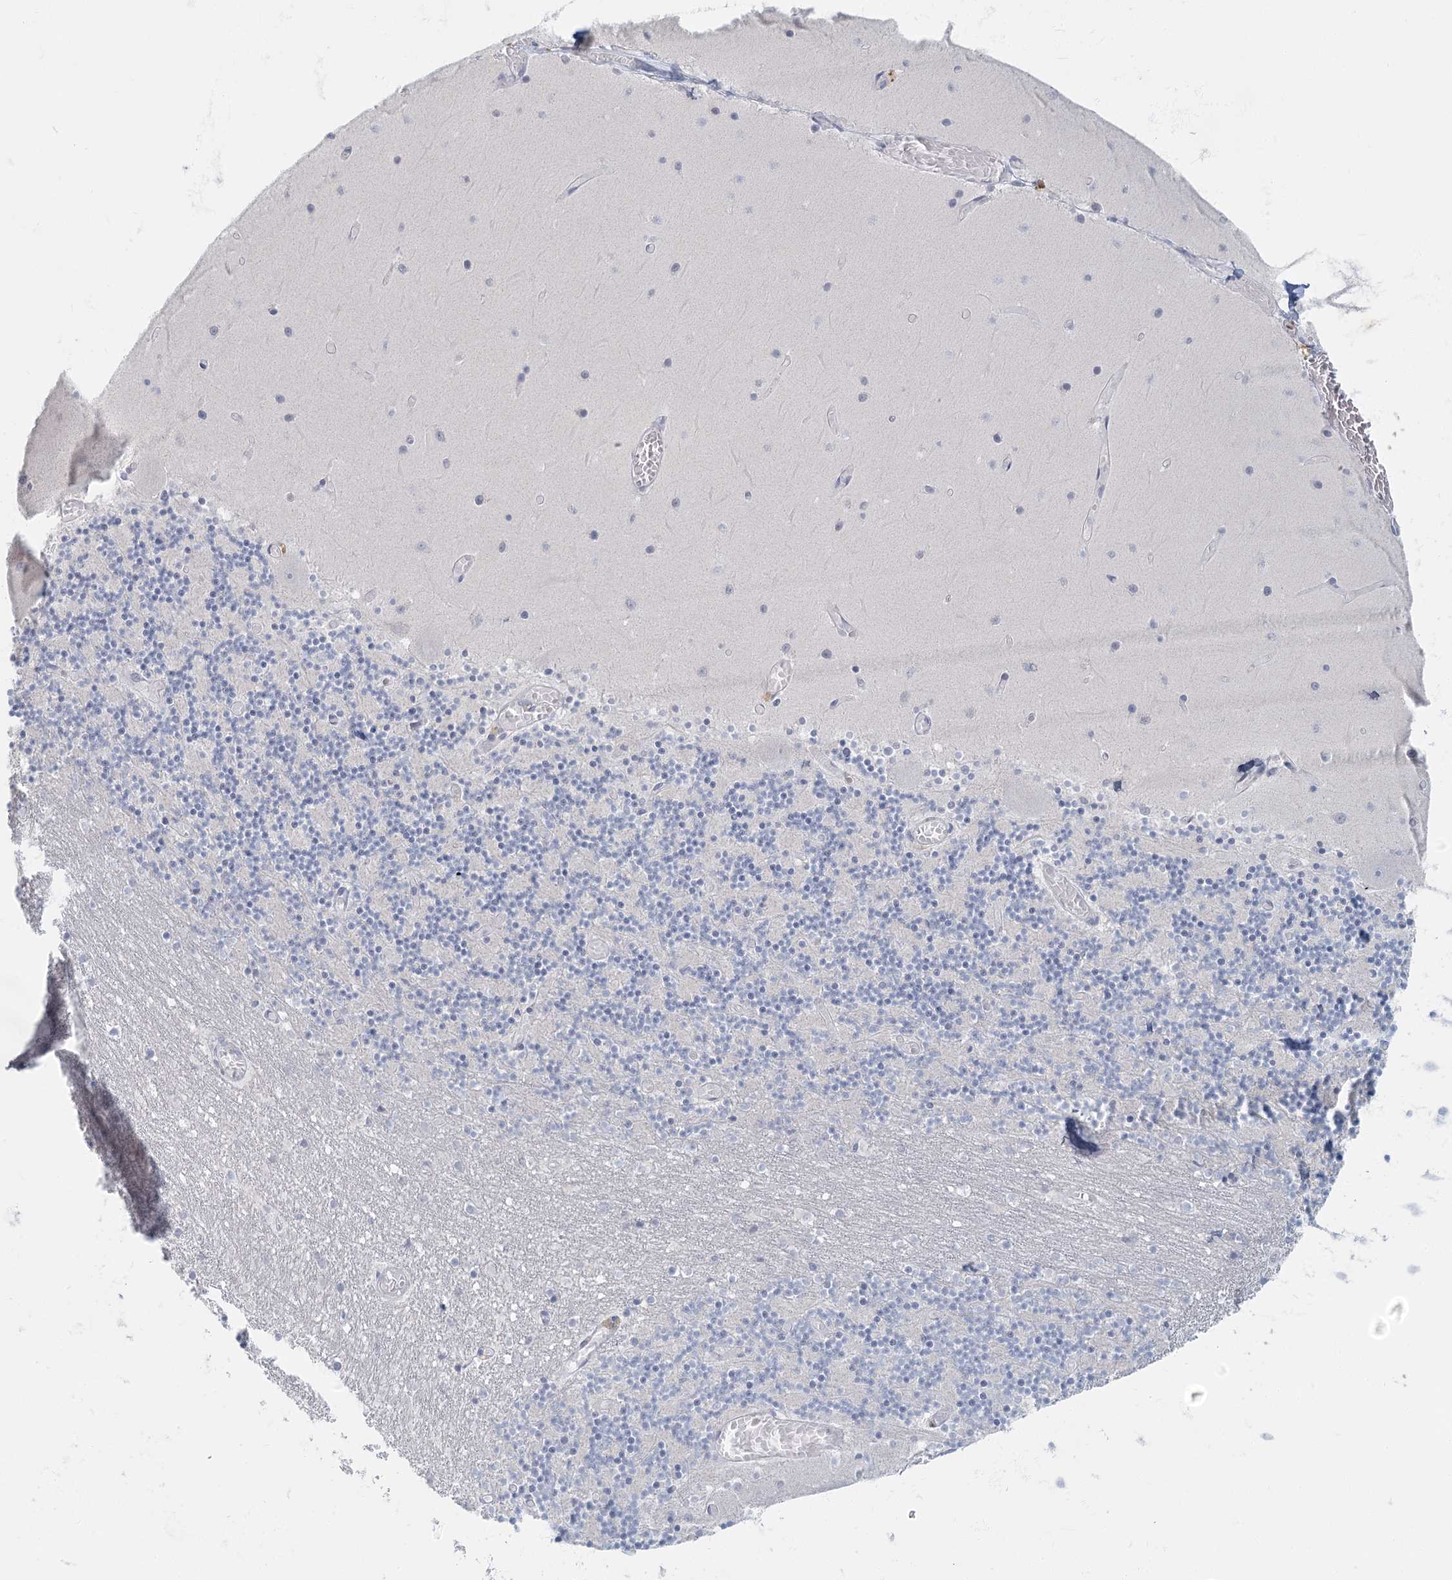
{"staining": {"intensity": "negative", "quantity": "none", "location": "none"}, "tissue": "cerebellum", "cell_type": "Cells in granular layer", "image_type": "normal", "snomed": [{"axis": "morphology", "description": "Normal tissue, NOS"}, {"axis": "topography", "description": "Cerebellum"}], "caption": "Immunohistochemistry (IHC) of unremarkable cerebellum reveals no staining in cells in granular layer. The staining is performed using DAB (3,3'-diaminobenzidine) brown chromogen with nuclei counter-stained in using hematoxylin.", "gene": "FAM110C", "patient": {"sex": "female", "age": 28}}